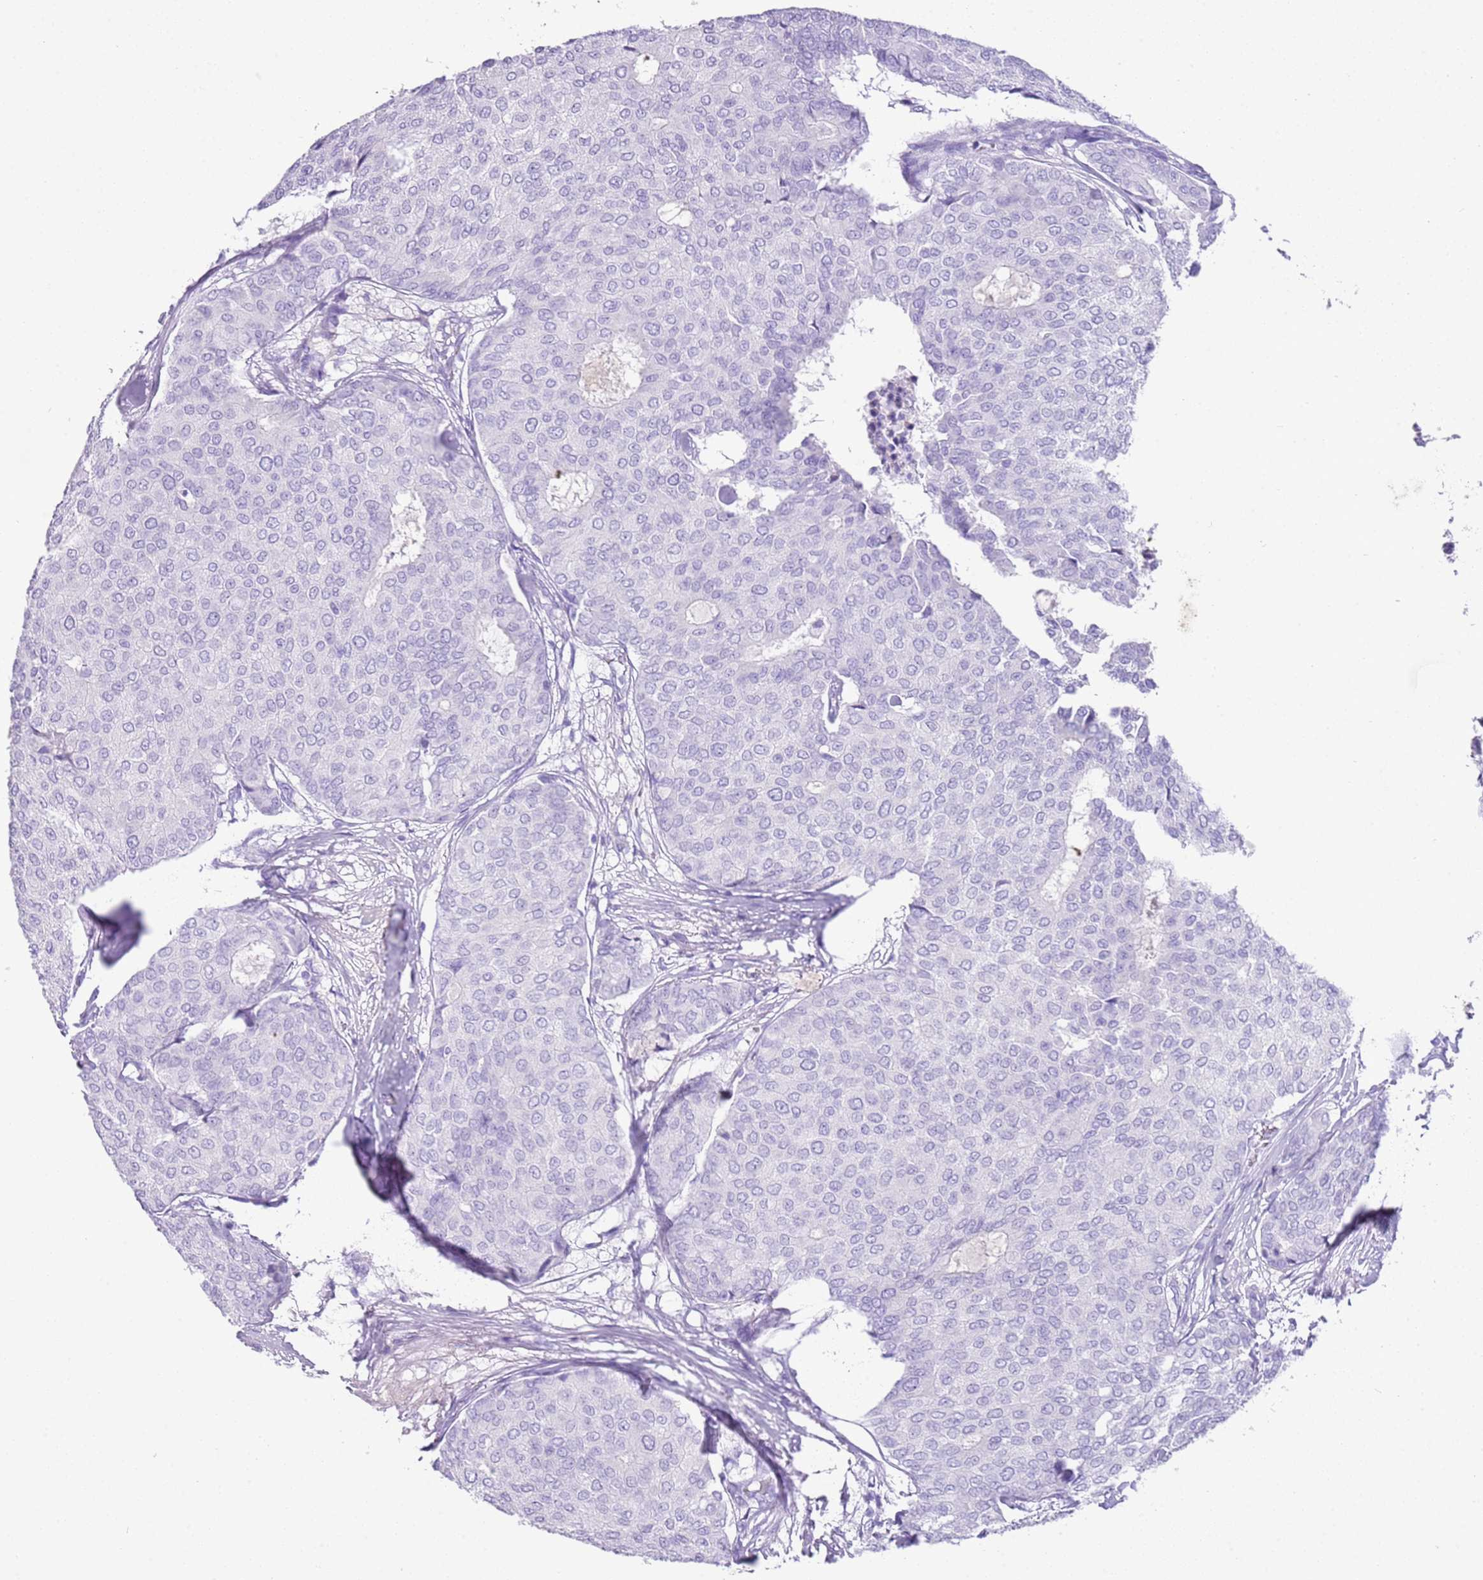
{"staining": {"intensity": "negative", "quantity": "none", "location": "none"}, "tissue": "breast cancer", "cell_type": "Tumor cells", "image_type": "cancer", "snomed": [{"axis": "morphology", "description": "Duct carcinoma"}, {"axis": "topography", "description": "Breast"}], "caption": "Immunohistochemistry micrograph of neoplastic tissue: infiltrating ductal carcinoma (breast) stained with DAB (3,3'-diaminobenzidine) displays no significant protein positivity in tumor cells. (Immunohistochemistry, brightfield microscopy, high magnification).", "gene": "IGKV3D-11", "patient": {"sex": "female", "age": 75}}